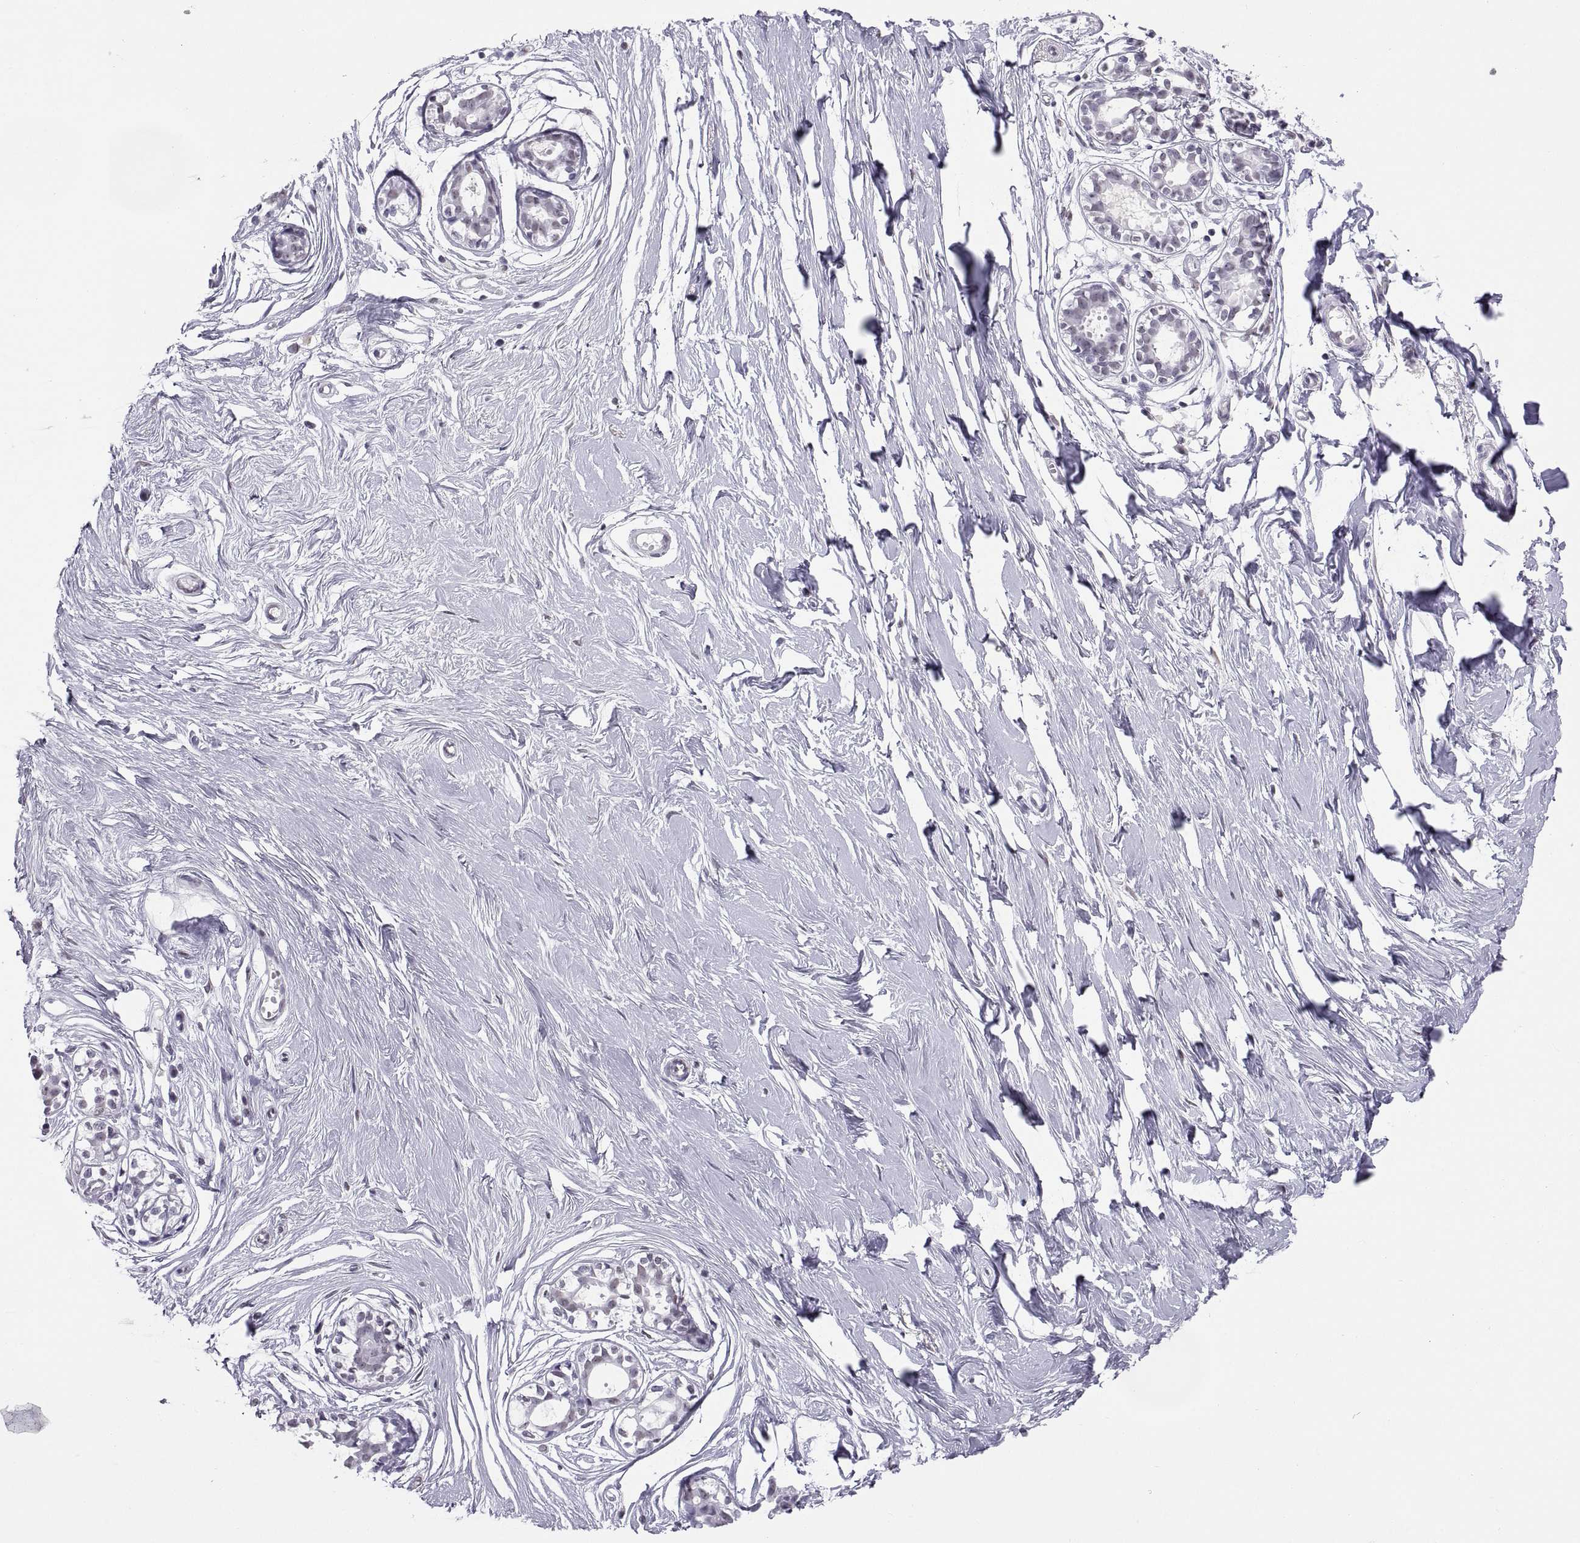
{"staining": {"intensity": "negative", "quantity": "none", "location": "none"}, "tissue": "breast", "cell_type": "Adipocytes", "image_type": "normal", "snomed": [{"axis": "morphology", "description": "Normal tissue, NOS"}, {"axis": "topography", "description": "Breast"}], "caption": "Photomicrograph shows no protein expression in adipocytes of benign breast.", "gene": "CARTPT", "patient": {"sex": "female", "age": 49}}